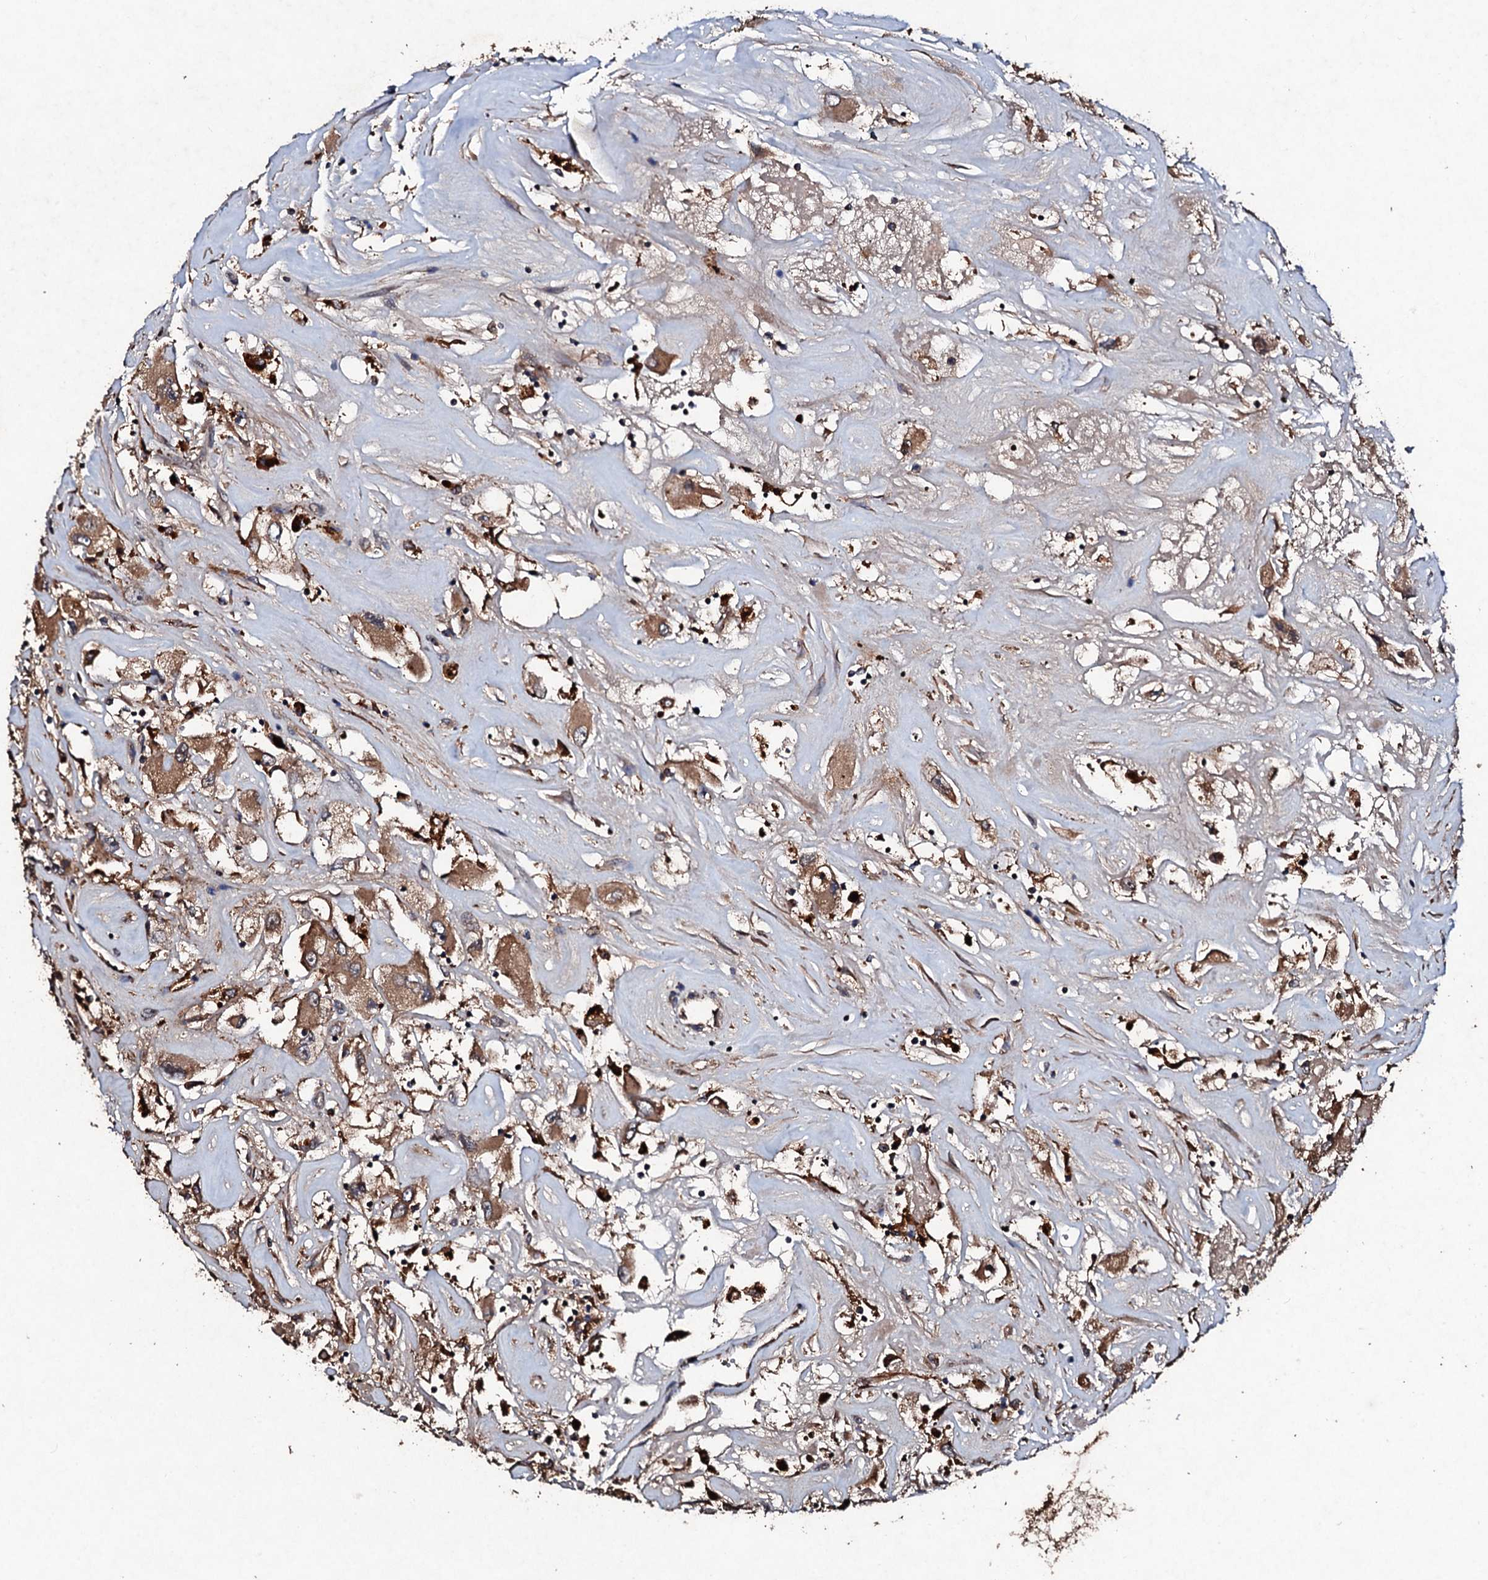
{"staining": {"intensity": "moderate", "quantity": ">75%", "location": "cytoplasmic/membranous"}, "tissue": "renal cancer", "cell_type": "Tumor cells", "image_type": "cancer", "snomed": [{"axis": "morphology", "description": "Adenocarcinoma, NOS"}, {"axis": "topography", "description": "Kidney"}], "caption": "Renal adenocarcinoma stained for a protein (brown) reveals moderate cytoplasmic/membranous positive positivity in about >75% of tumor cells.", "gene": "KERA", "patient": {"sex": "female", "age": 52}}